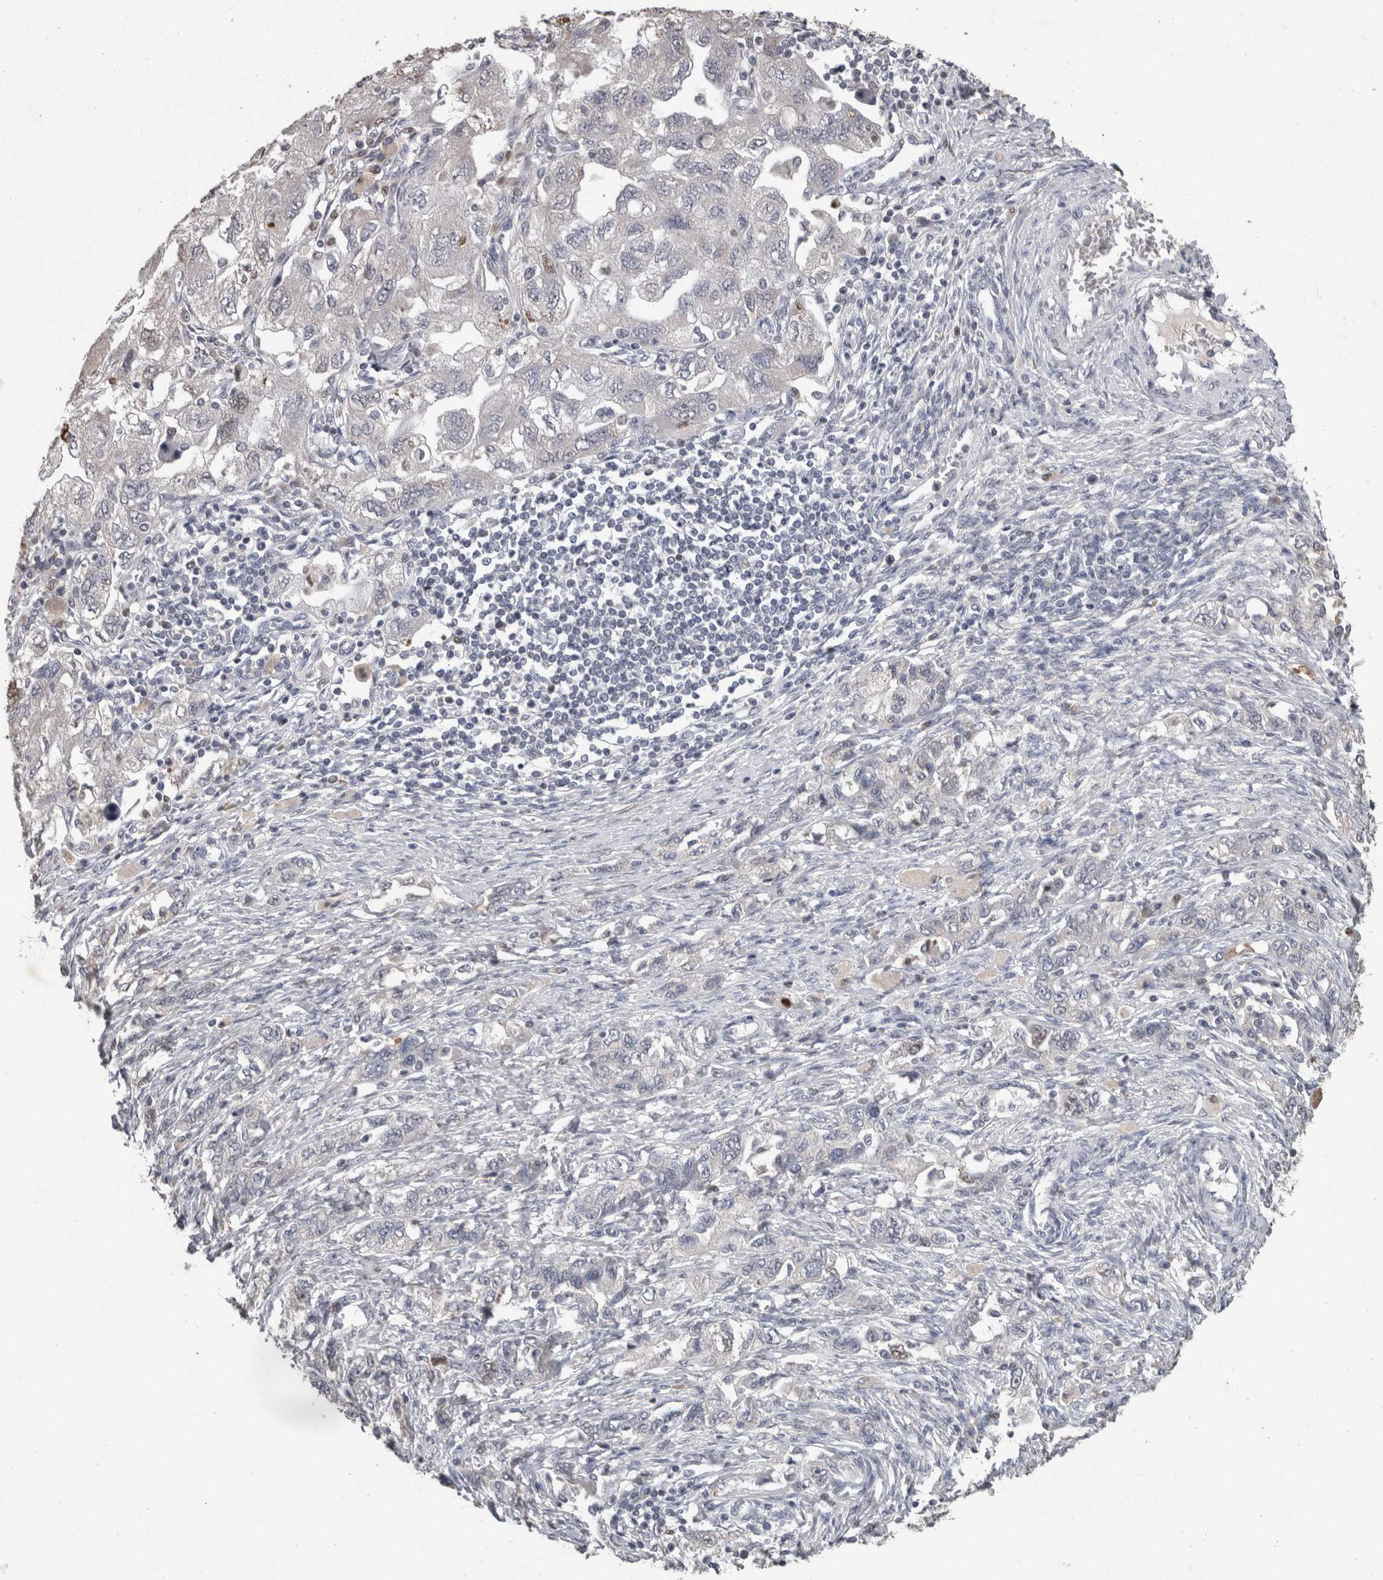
{"staining": {"intensity": "moderate", "quantity": "<25%", "location": "nuclear"}, "tissue": "ovarian cancer", "cell_type": "Tumor cells", "image_type": "cancer", "snomed": [{"axis": "morphology", "description": "Carcinoma, NOS"}, {"axis": "morphology", "description": "Cystadenocarcinoma, serous, NOS"}, {"axis": "topography", "description": "Ovary"}], "caption": "DAB immunohistochemical staining of ovarian cancer (carcinoma) exhibits moderate nuclear protein staining in approximately <25% of tumor cells.", "gene": "DDX17", "patient": {"sex": "female", "age": 69}}